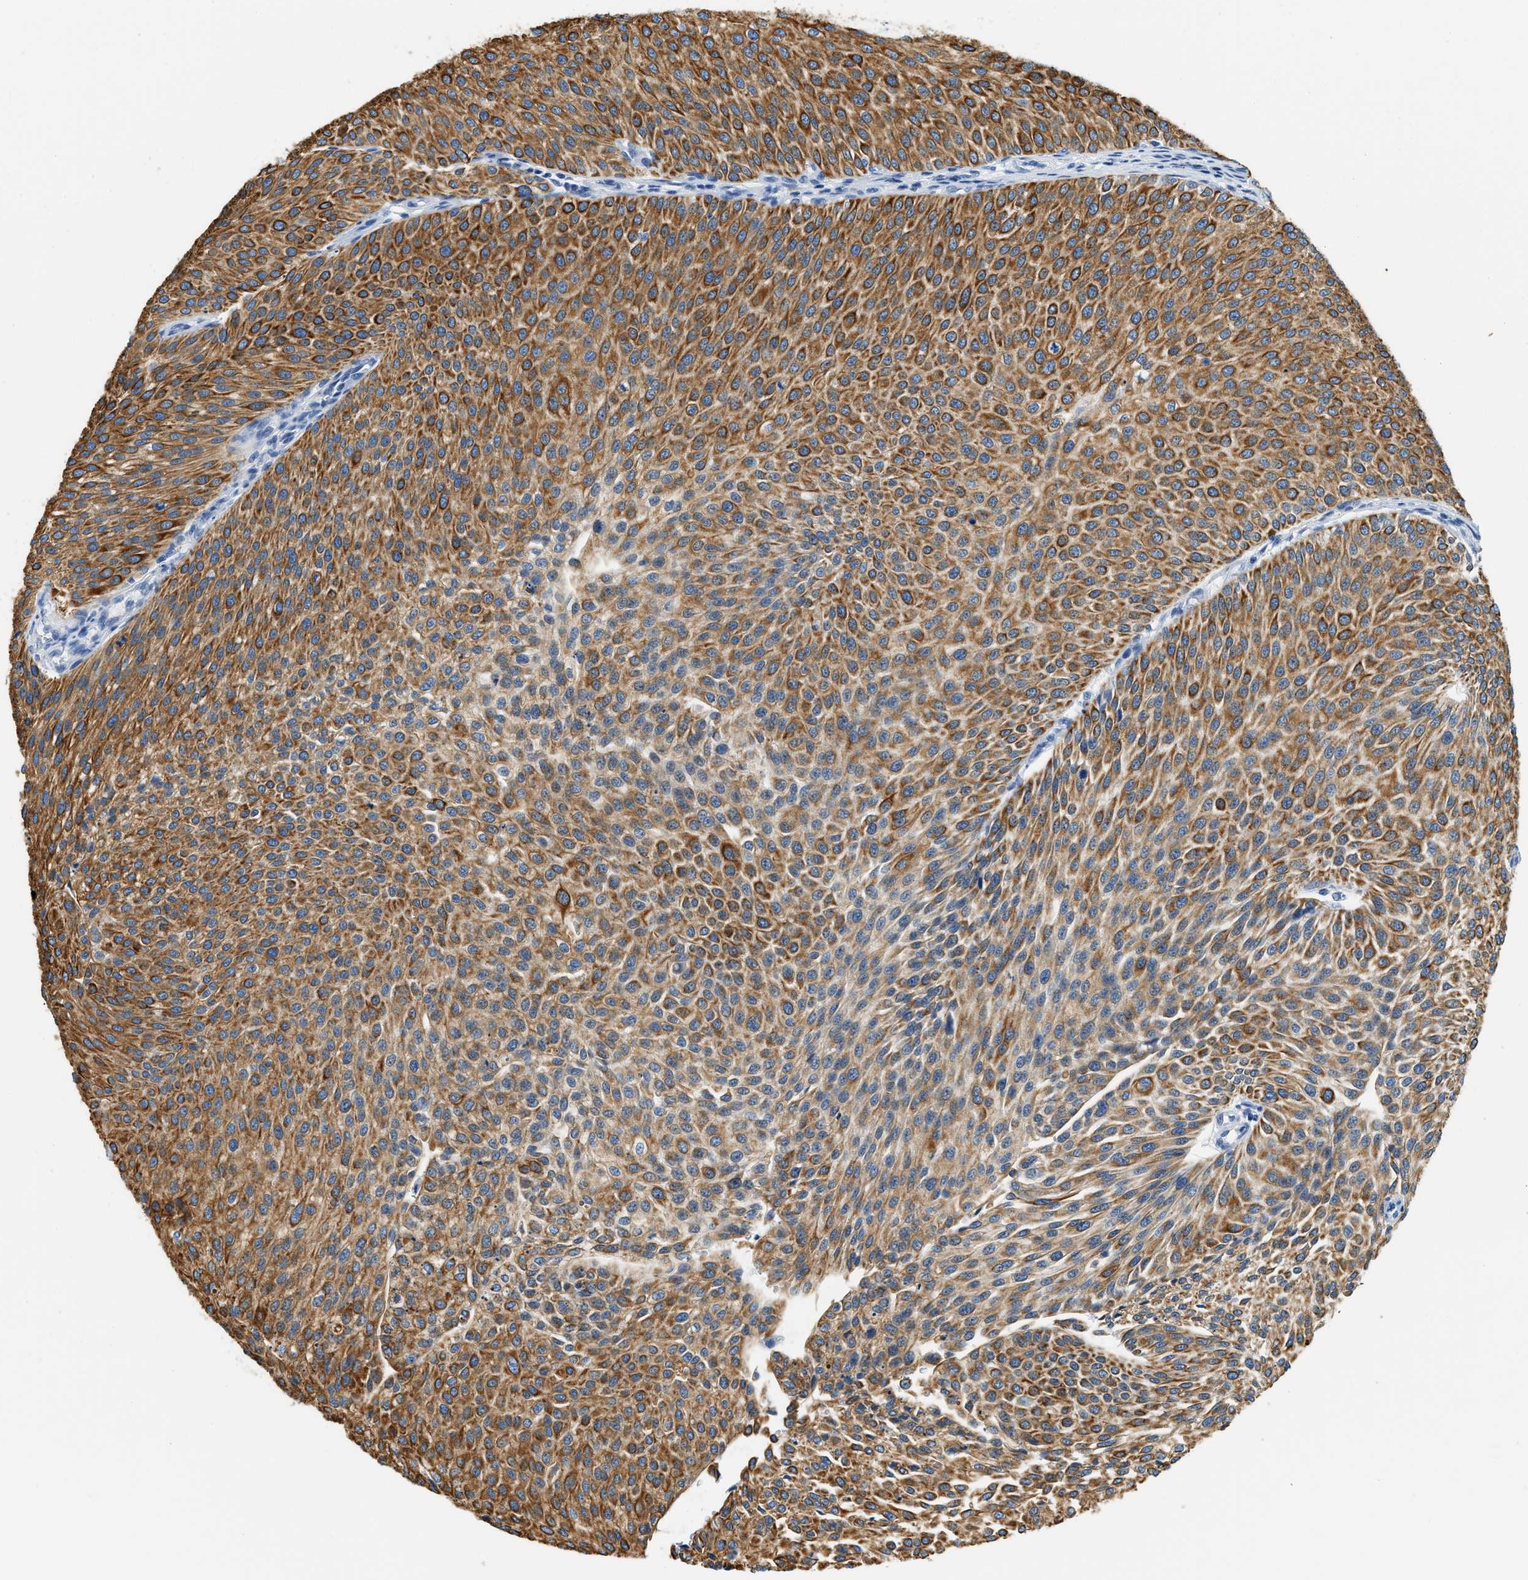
{"staining": {"intensity": "strong", "quantity": ">75%", "location": "cytoplasmic/membranous"}, "tissue": "urothelial cancer", "cell_type": "Tumor cells", "image_type": "cancer", "snomed": [{"axis": "morphology", "description": "Urothelial carcinoma, Low grade"}, {"axis": "topography", "description": "Smooth muscle"}, {"axis": "topography", "description": "Urinary bladder"}], "caption": "Urothelial carcinoma (low-grade) stained with IHC displays strong cytoplasmic/membranous positivity in about >75% of tumor cells. (Brightfield microscopy of DAB IHC at high magnification).", "gene": "STXBP2", "patient": {"sex": "male", "age": 60}}